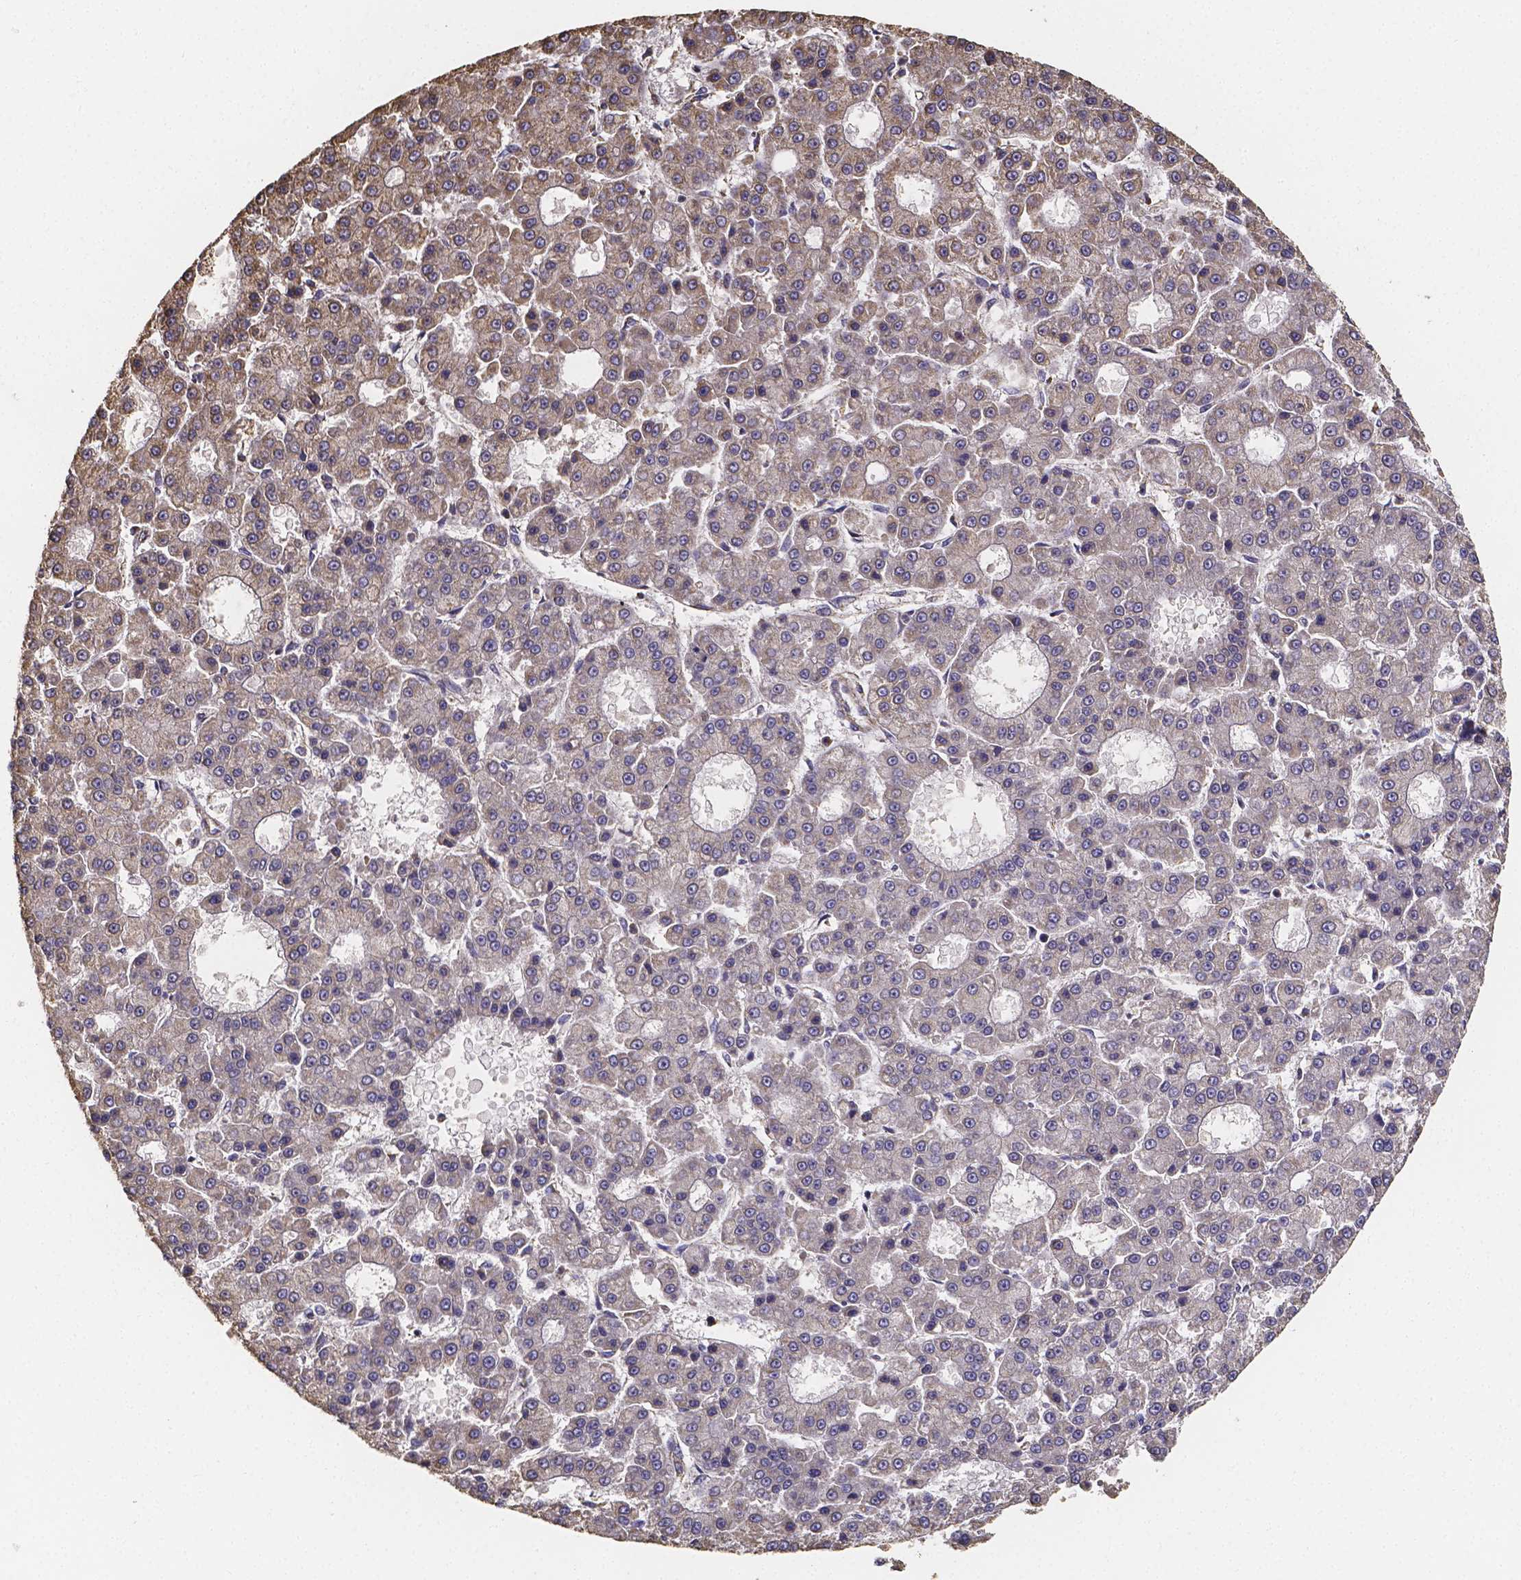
{"staining": {"intensity": "moderate", "quantity": "25%-75%", "location": "cytoplasmic/membranous"}, "tissue": "liver cancer", "cell_type": "Tumor cells", "image_type": "cancer", "snomed": [{"axis": "morphology", "description": "Carcinoma, Hepatocellular, NOS"}, {"axis": "topography", "description": "Liver"}], "caption": "A high-resolution histopathology image shows immunohistochemistry staining of hepatocellular carcinoma (liver), which displays moderate cytoplasmic/membranous expression in about 25%-75% of tumor cells.", "gene": "SLC35D2", "patient": {"sex": "male", "age": 70}}